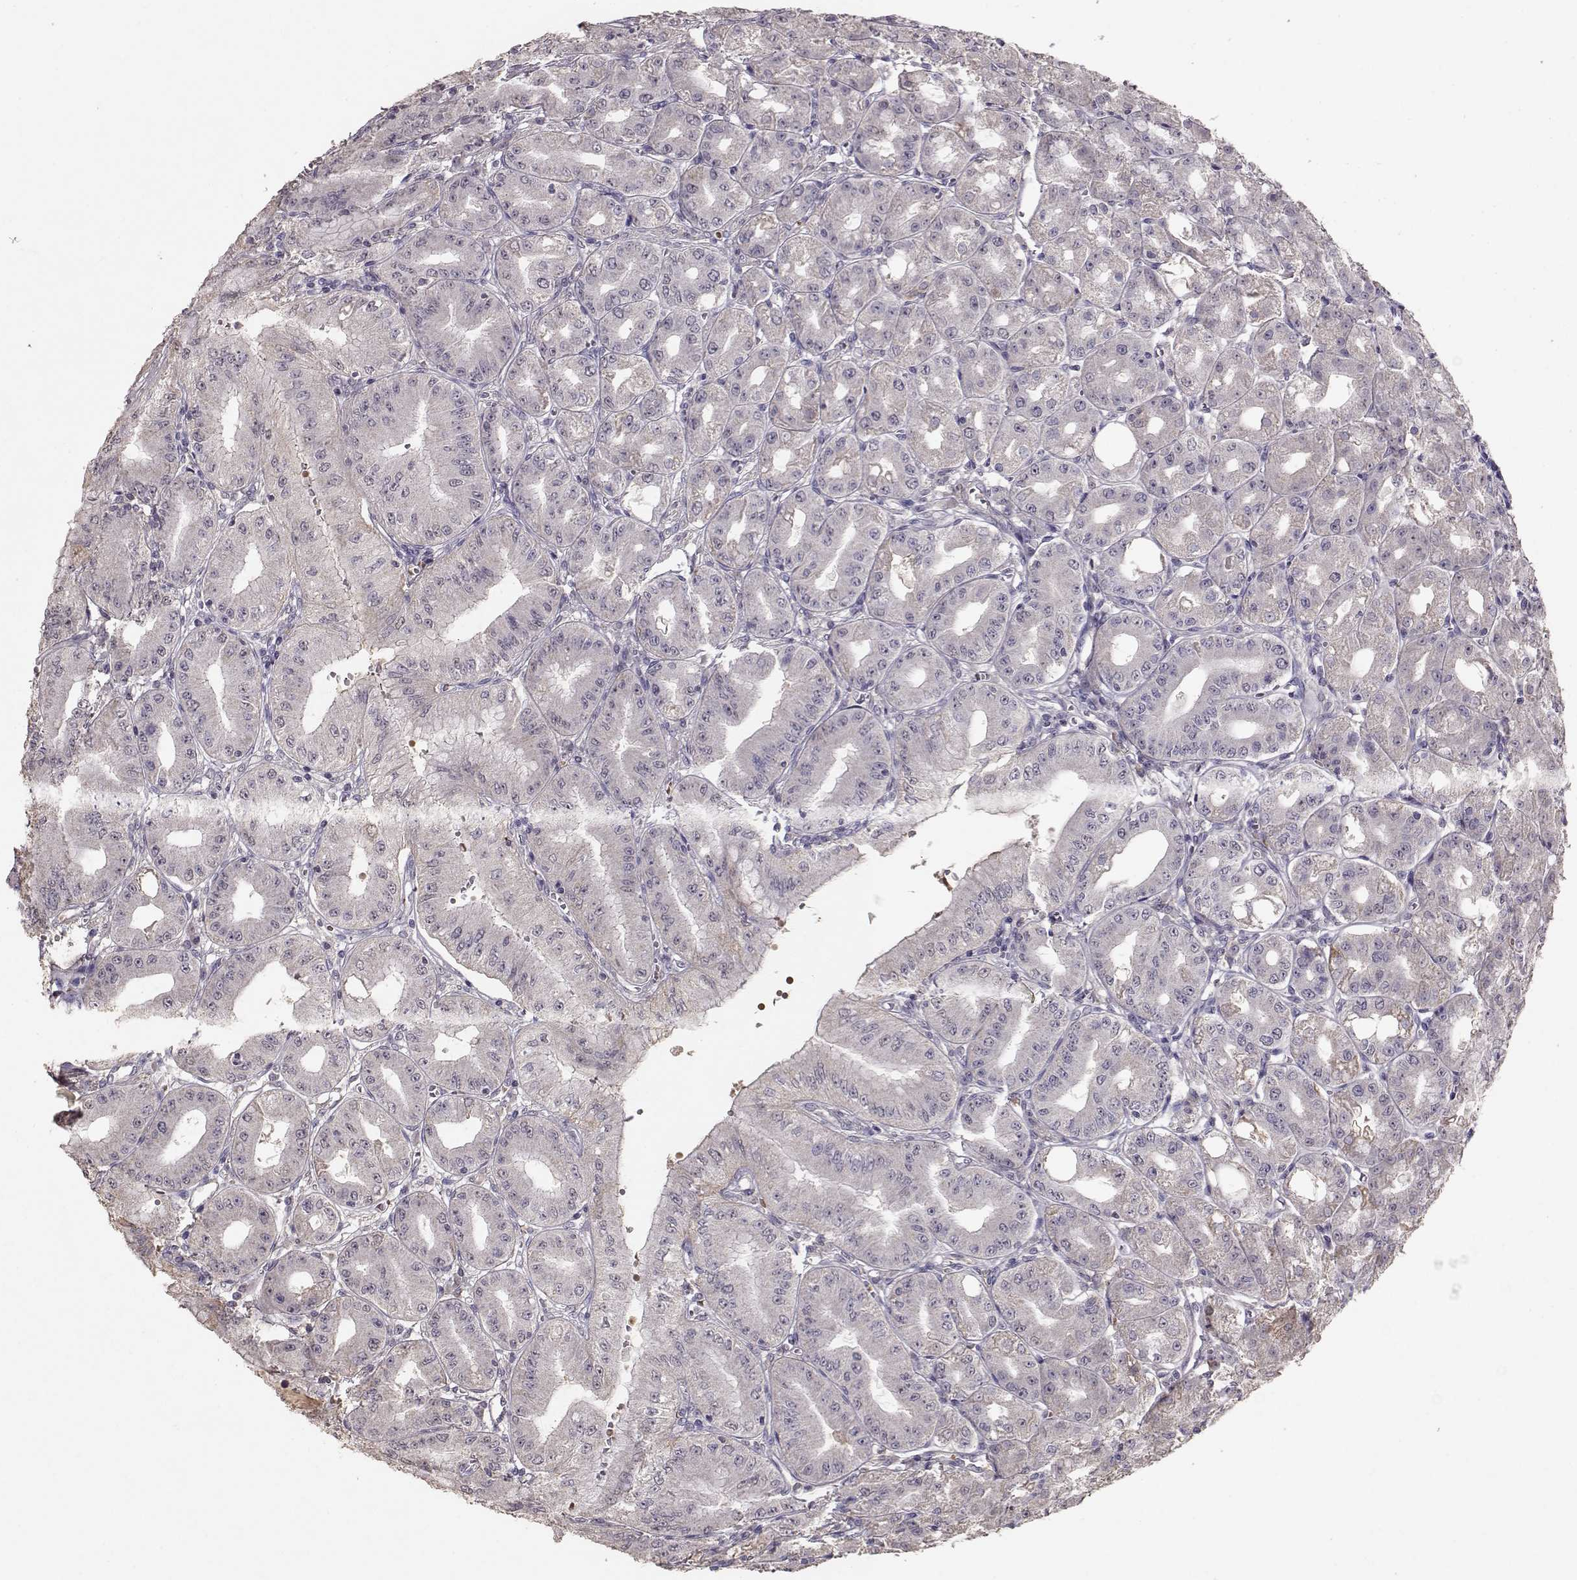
{"staining": {"intensity": "weak", "quantity": "<25%", "location": "cytoplasmic/membranous"}, "tissue": "stomach", "cell_type": "Glandular cells", "image_type": "normal", "snomed": [{"axis": "morphology", "description": "Normal tissue, NOS"}, {"axis": "topography", "description": "Stomach, lower"}], "caption": "There is no significant staining in glandular cells of stomach. (DAB immunohistochemistry (IHC) with hematoxylin counter stain).", "gene": "PMCH", "patient": {"sex": "male", "age": 71}}